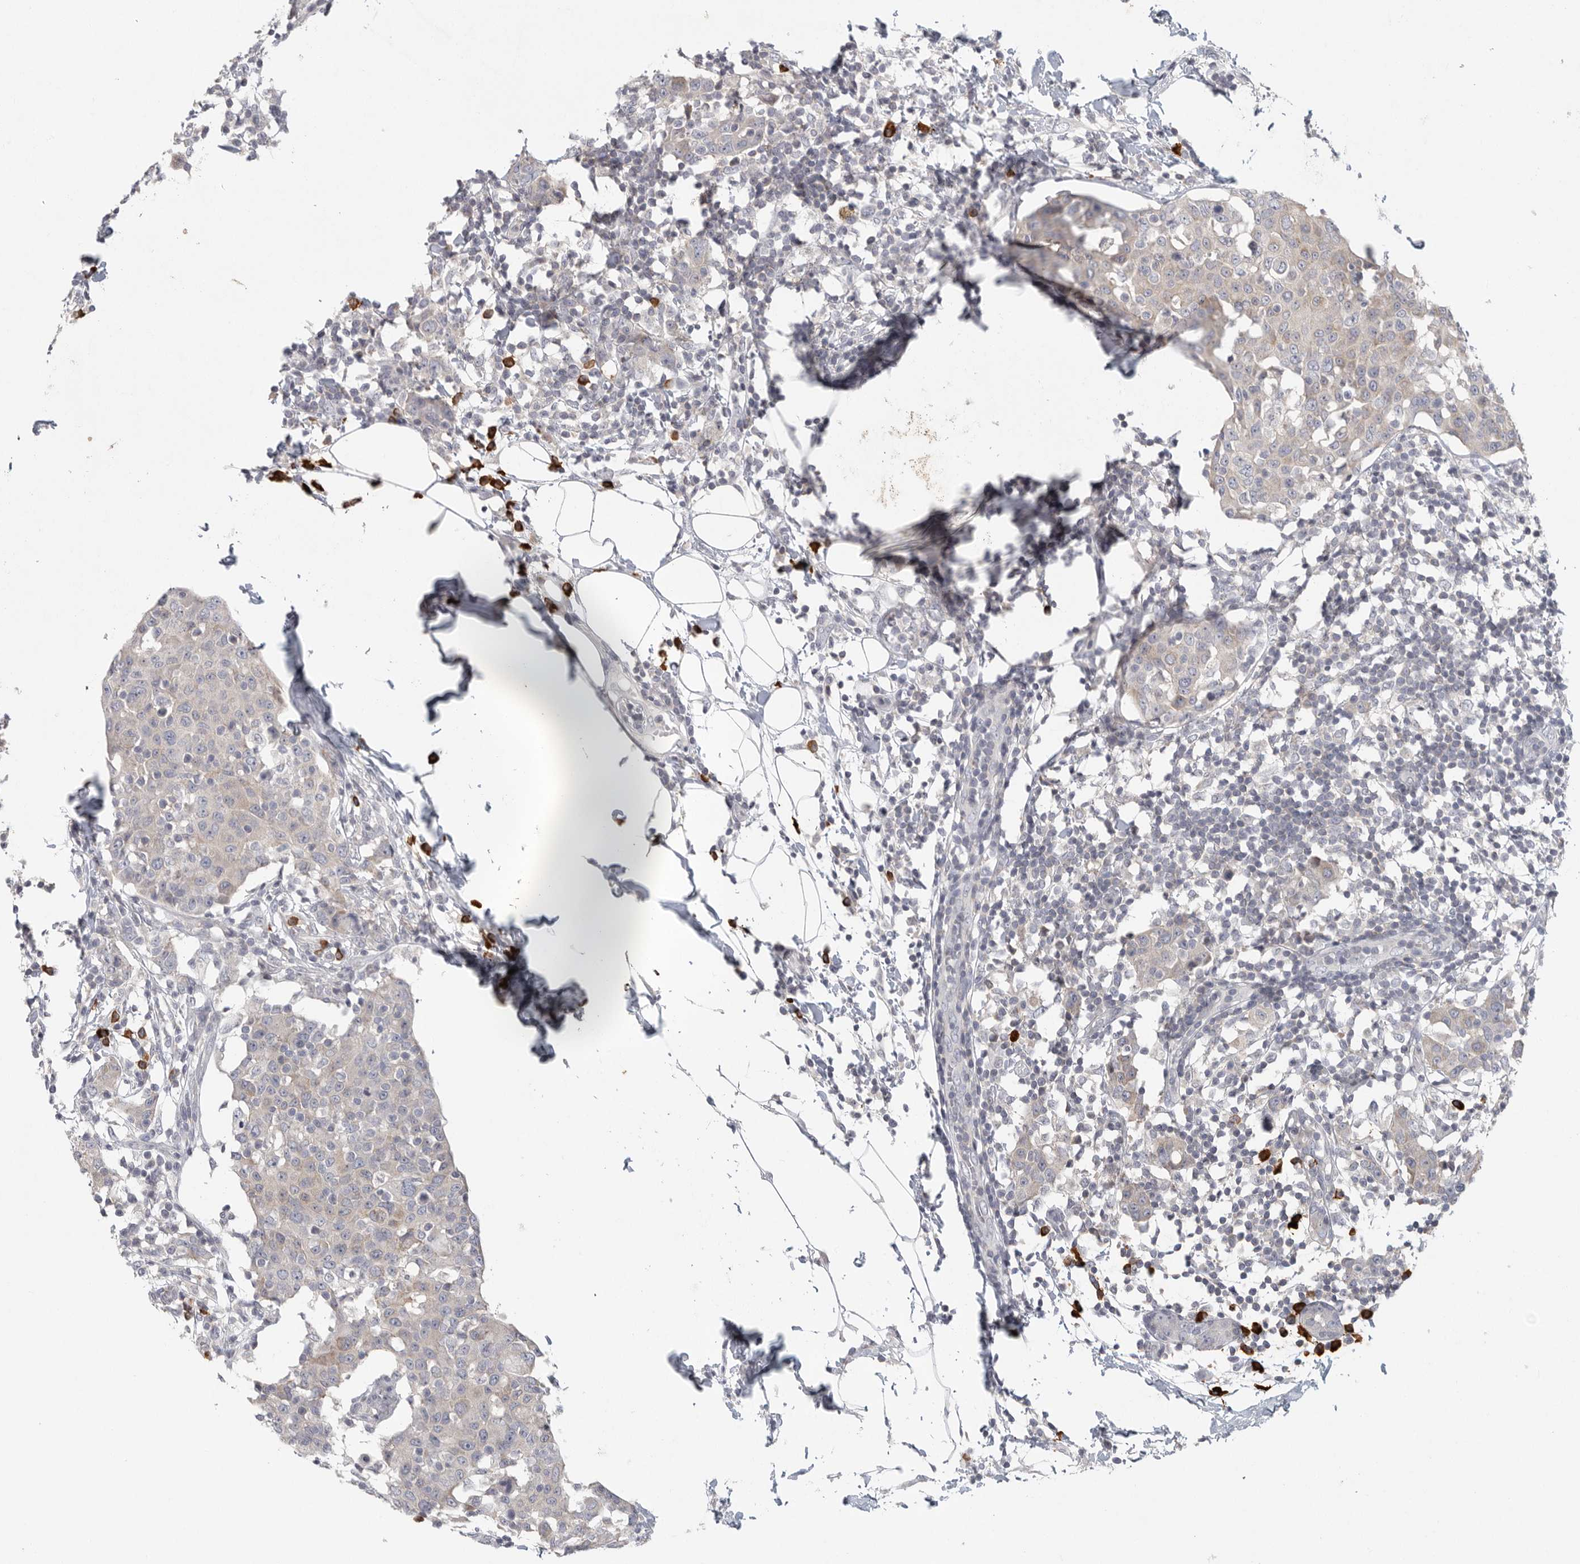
{"staining": {"intensity": "negative", "quantity": "none", "location": "none"}, "tissue": "breast cancer", "cell_type": "Tumor cells", "image_type": "cancer", "snomed": [{"axis": "morphology", "description": "Normal tissue, NOS"}, {"axis": "morphology", "description": "Duct carcinoma"}, {"axis": "topography", "description": "Breast"}], "caption": "Immunohistochemistry (IHC) of breast cancer (infiltrating ductal carcinoma) demonstrates no staining in tumor cells. (DAB (3,3'-diaminobenzidine) IHC with hematoxylin counter stain).", "gene": "TMEM69", "patient": {"sex": "female", "age": 37}}